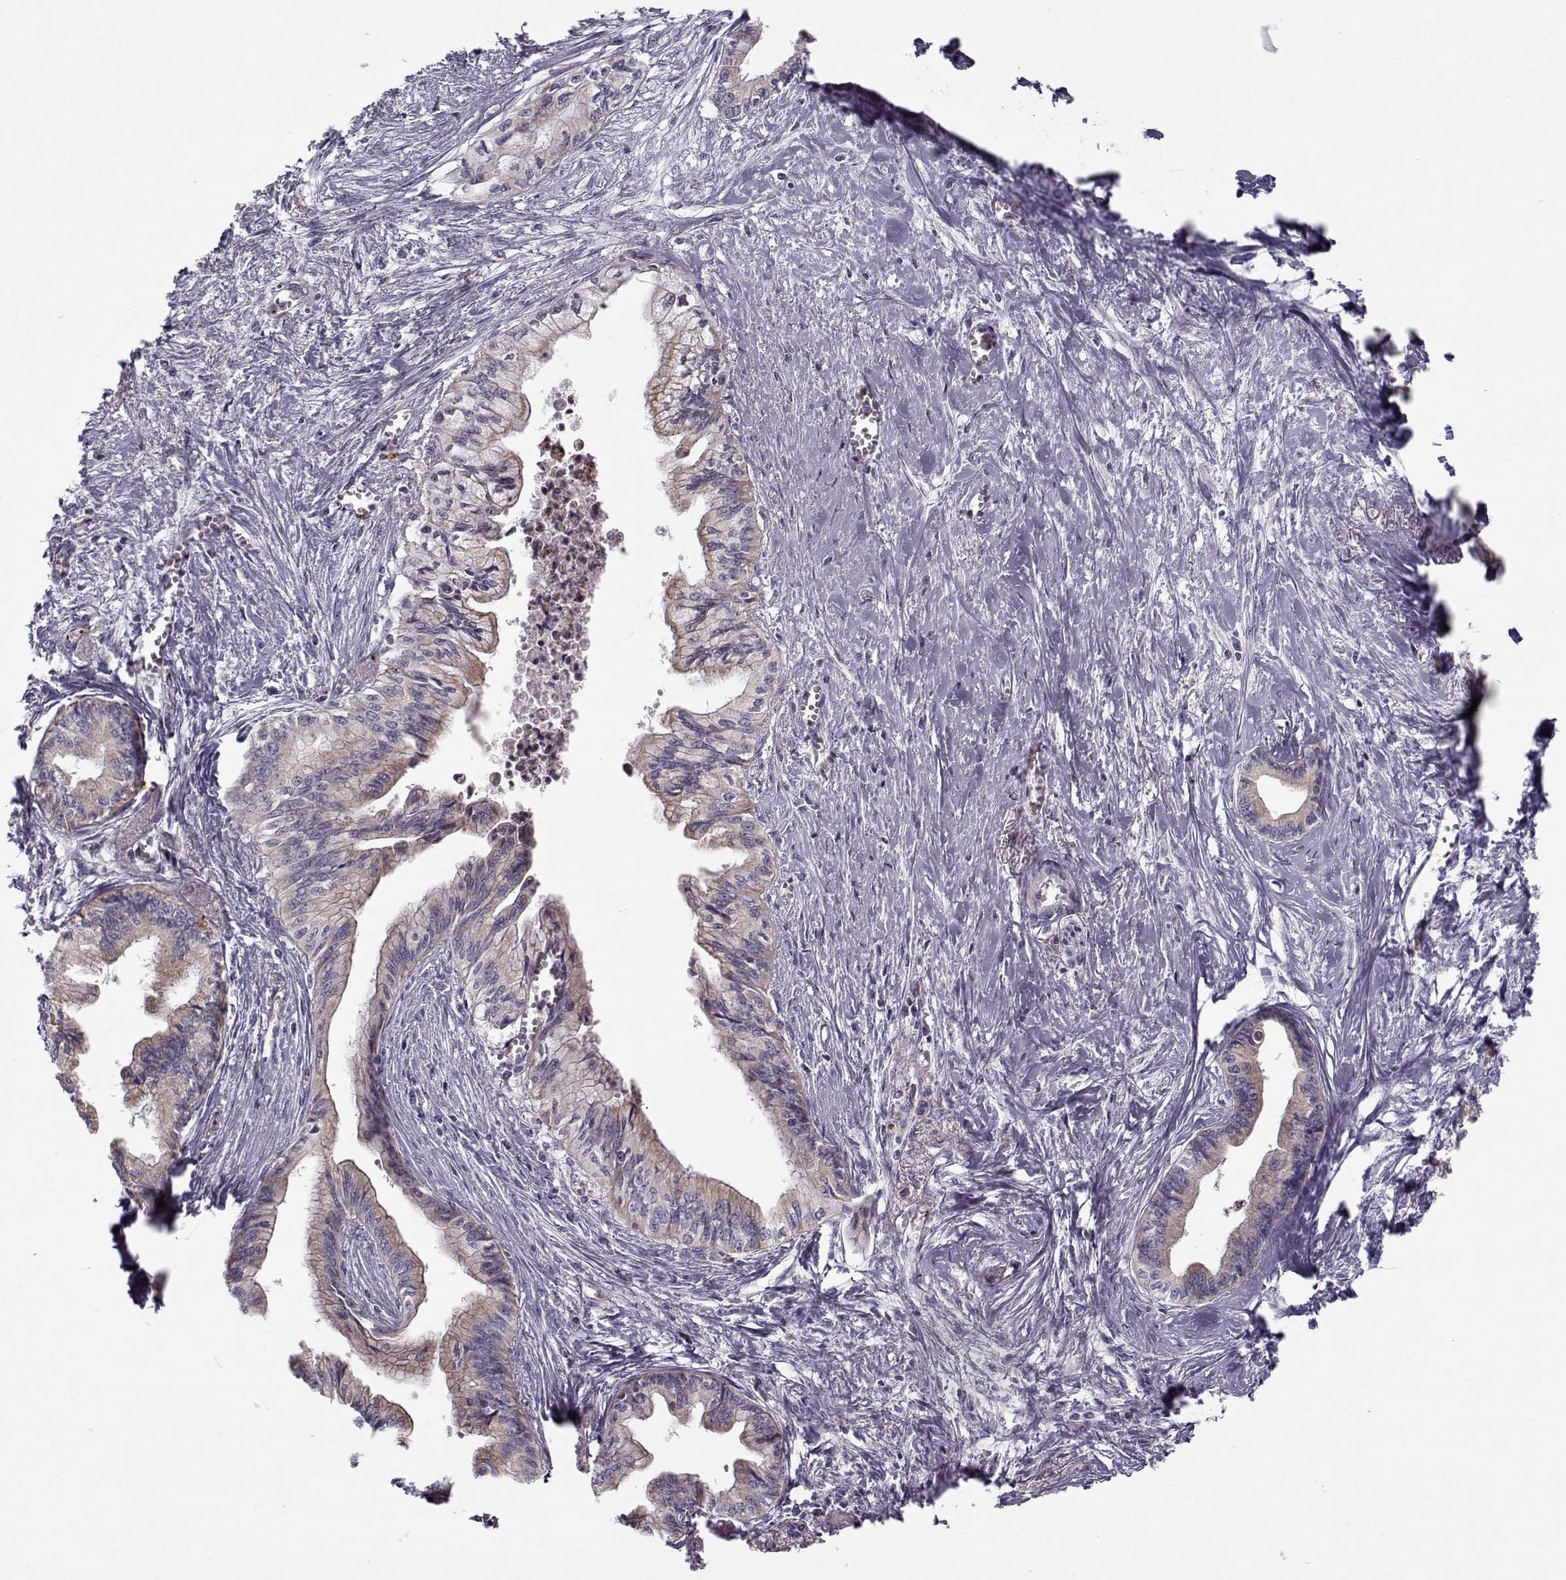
{"staining": {"intensity": "weak", "quantity": "<25%", "location": "cytoplasmic/membranous"}, "tissue": "pancreatic cancer", "cell_type": "Tumor cells", "image_type": "cancer", "snomed": [{"axis": "morphology", "description": "Adenocarcinoma, NOS"}, {"axis": "topography", "description": "Pancreas"}], "caption": "Adenocarcinoma (pancreatic) was stained to show a protein in brown. There is no significant expression in tumor cells.", "gene": "KLF17", "patient": {"sex": "female", "age": 61}}